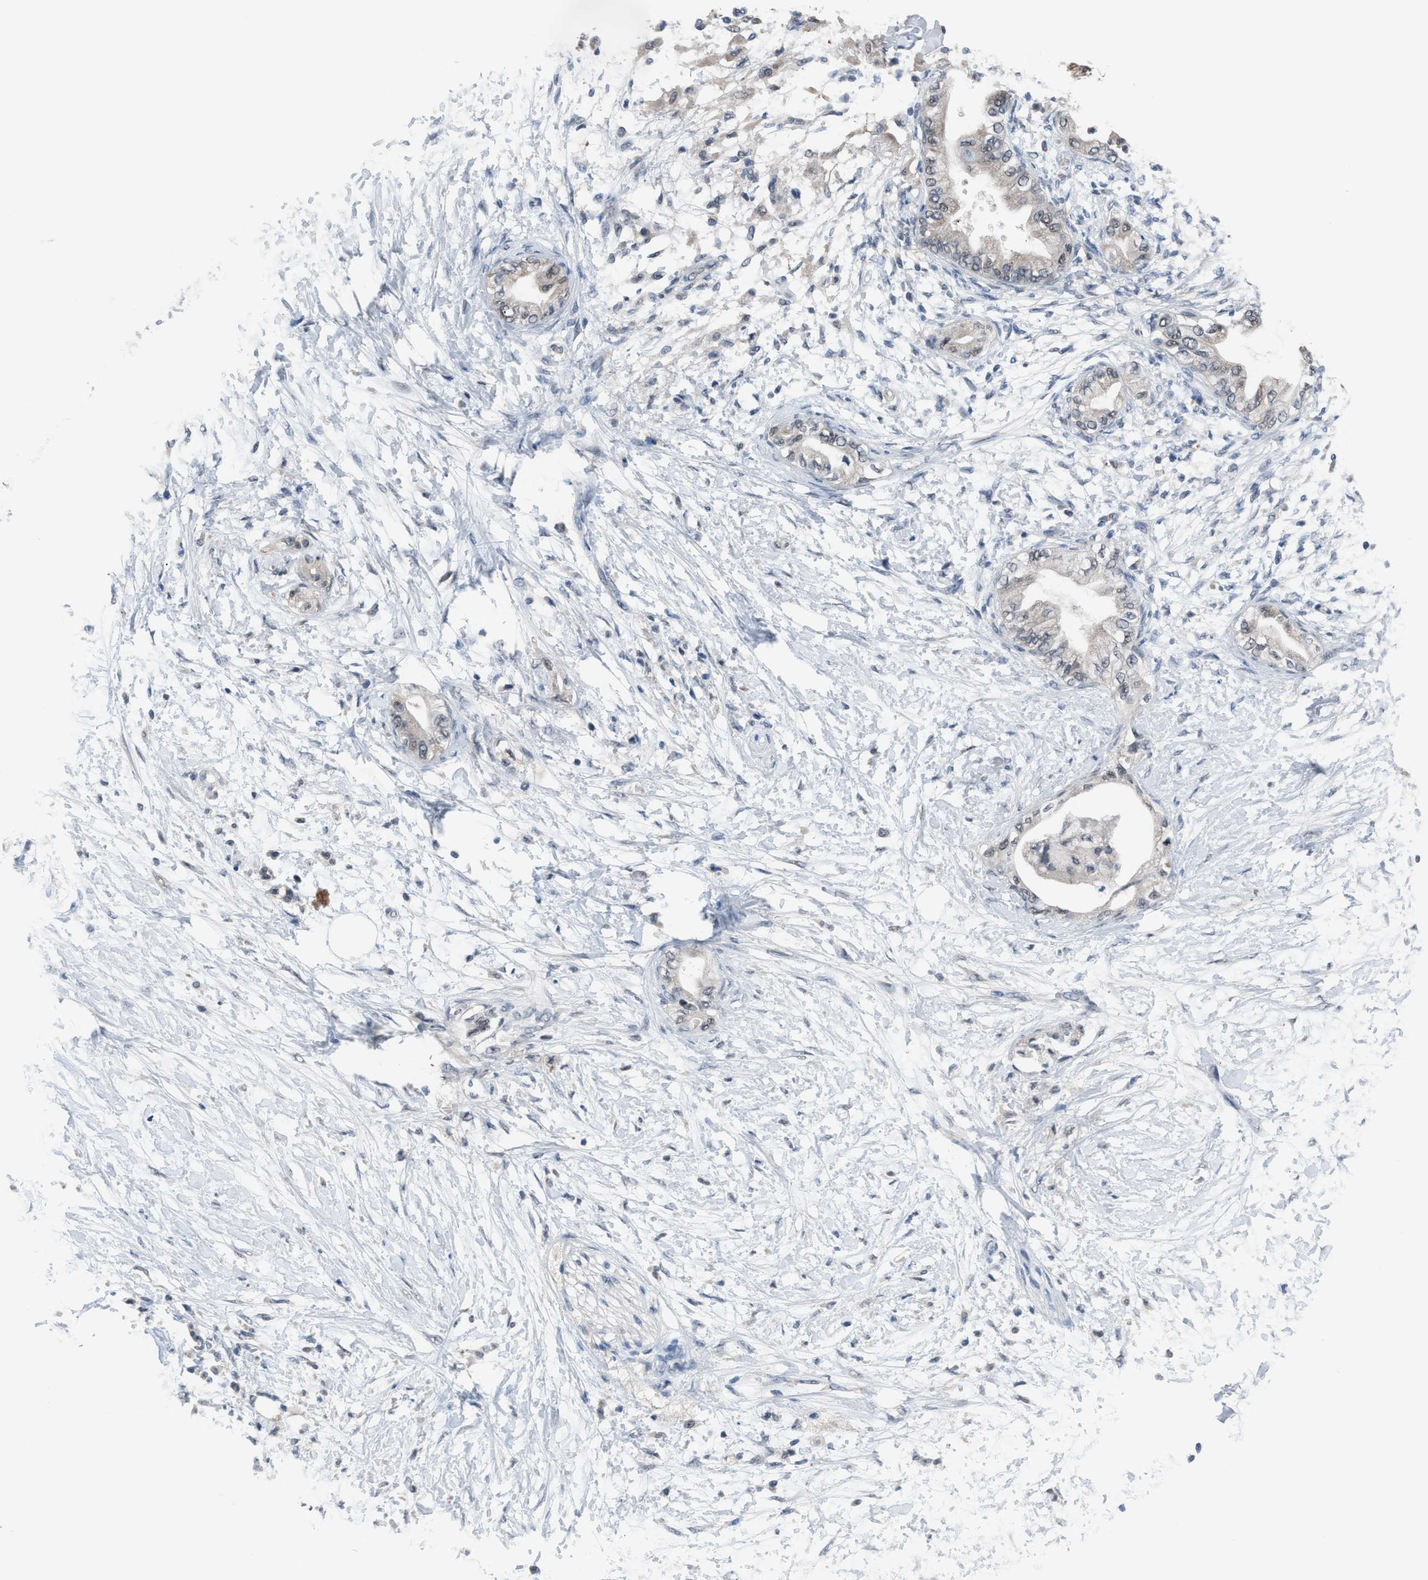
{"staining": {"intensity": "negative", "quantity": "none", "location": "none"}, "tissue": "adipose tissue", "cell_type": "Adipocytes", "image_type": "normal", "snomed": [{"axis": "morphology", "description": "Normal tissue, NOS"}, {"axis": "morphology", "description": "Adenocarcinoma, NOS"}, {"axis": "topography", "description": "Duodenum"}, {"axis": "topography", "description": "Peripheral nerve tissue"}], "caption": "The image demonstrates no staining of adipocytes in unremarkable adipose tissue.", "gene": "ANAPC11", "patient": {"sex": "female", "age": 60}}